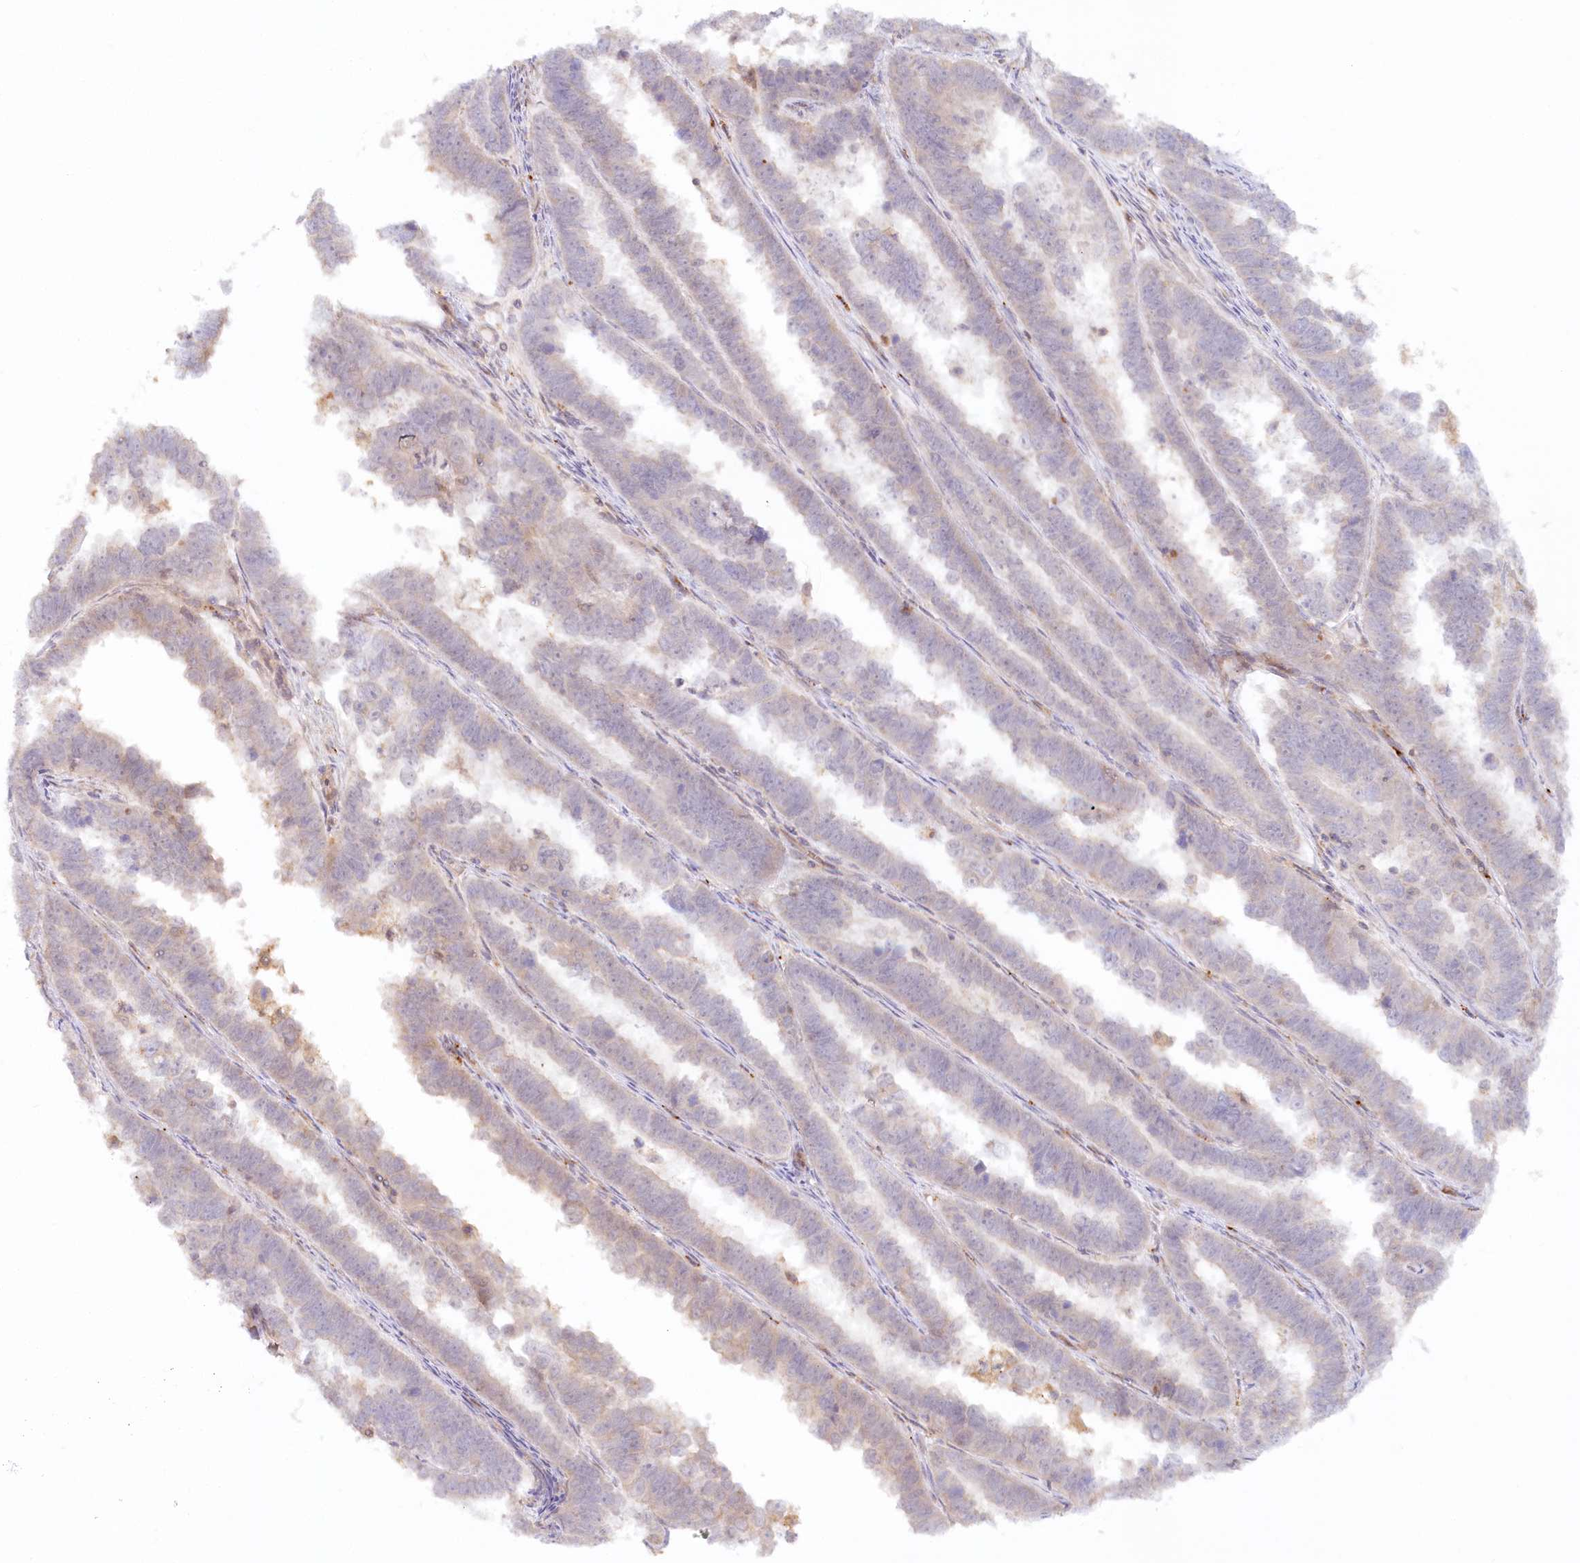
{"staining": {"intensity": "weak", "quantity": "<25%", "location": "cytoplasmic/membranous"}, "tissue": "endometrial cancer", "cell_type": "Tumor cells", "image_type": "cancer", "snomed": [{"axis": "morphology", "description": "Adenocarcinoma, NOS"}, {"axis": "topography", "description": "Endometrium"}], "caption": "An image of human endometrial adenocarcinoma is negative for staining in tumor cells. Brightfield microscopy of immunohistochemistry stained with DAB (brown) and hematoxylin (blue), captured at high magnification.", "gene": "GBE1", "patient": {"sex": "female", "age": 75}}